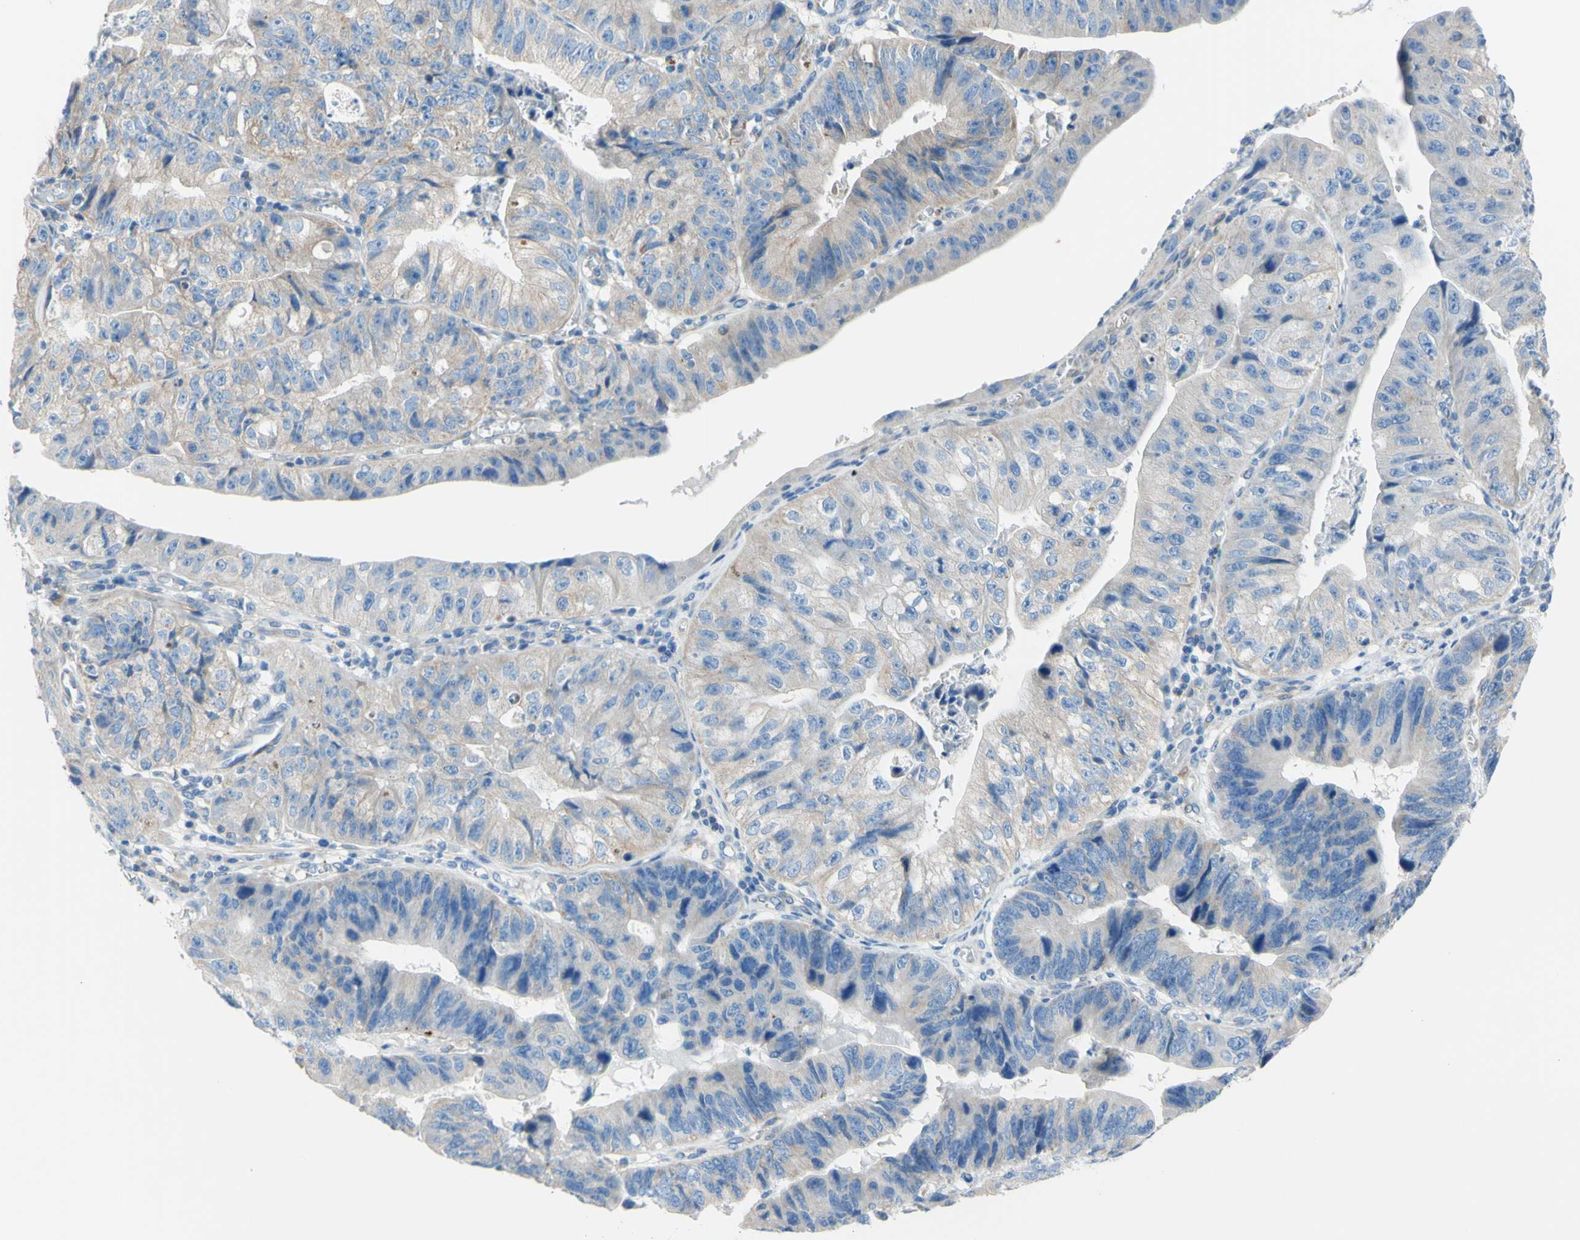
{"staining": {"intensity": "weak", "quantity": "<25%", "location": "cytoplasmic/membranous"}, "tissue": "stomach cancer", "cell_type": "Tumor cells", "image_type": "cancer", "snomed": [{"axis": "morphology", "description": "Adenocarcinoma, NOS"}, {"axis": "topography", "description": "Stomach"}], "caption": "This is an immunohistochemistry (IHC) histopathology image of stomach cancer (adenocarcinoma). There is no expression in tumor cells.", "gene": "RETREG2", "patient": {"sex": "male", "age": 59}}